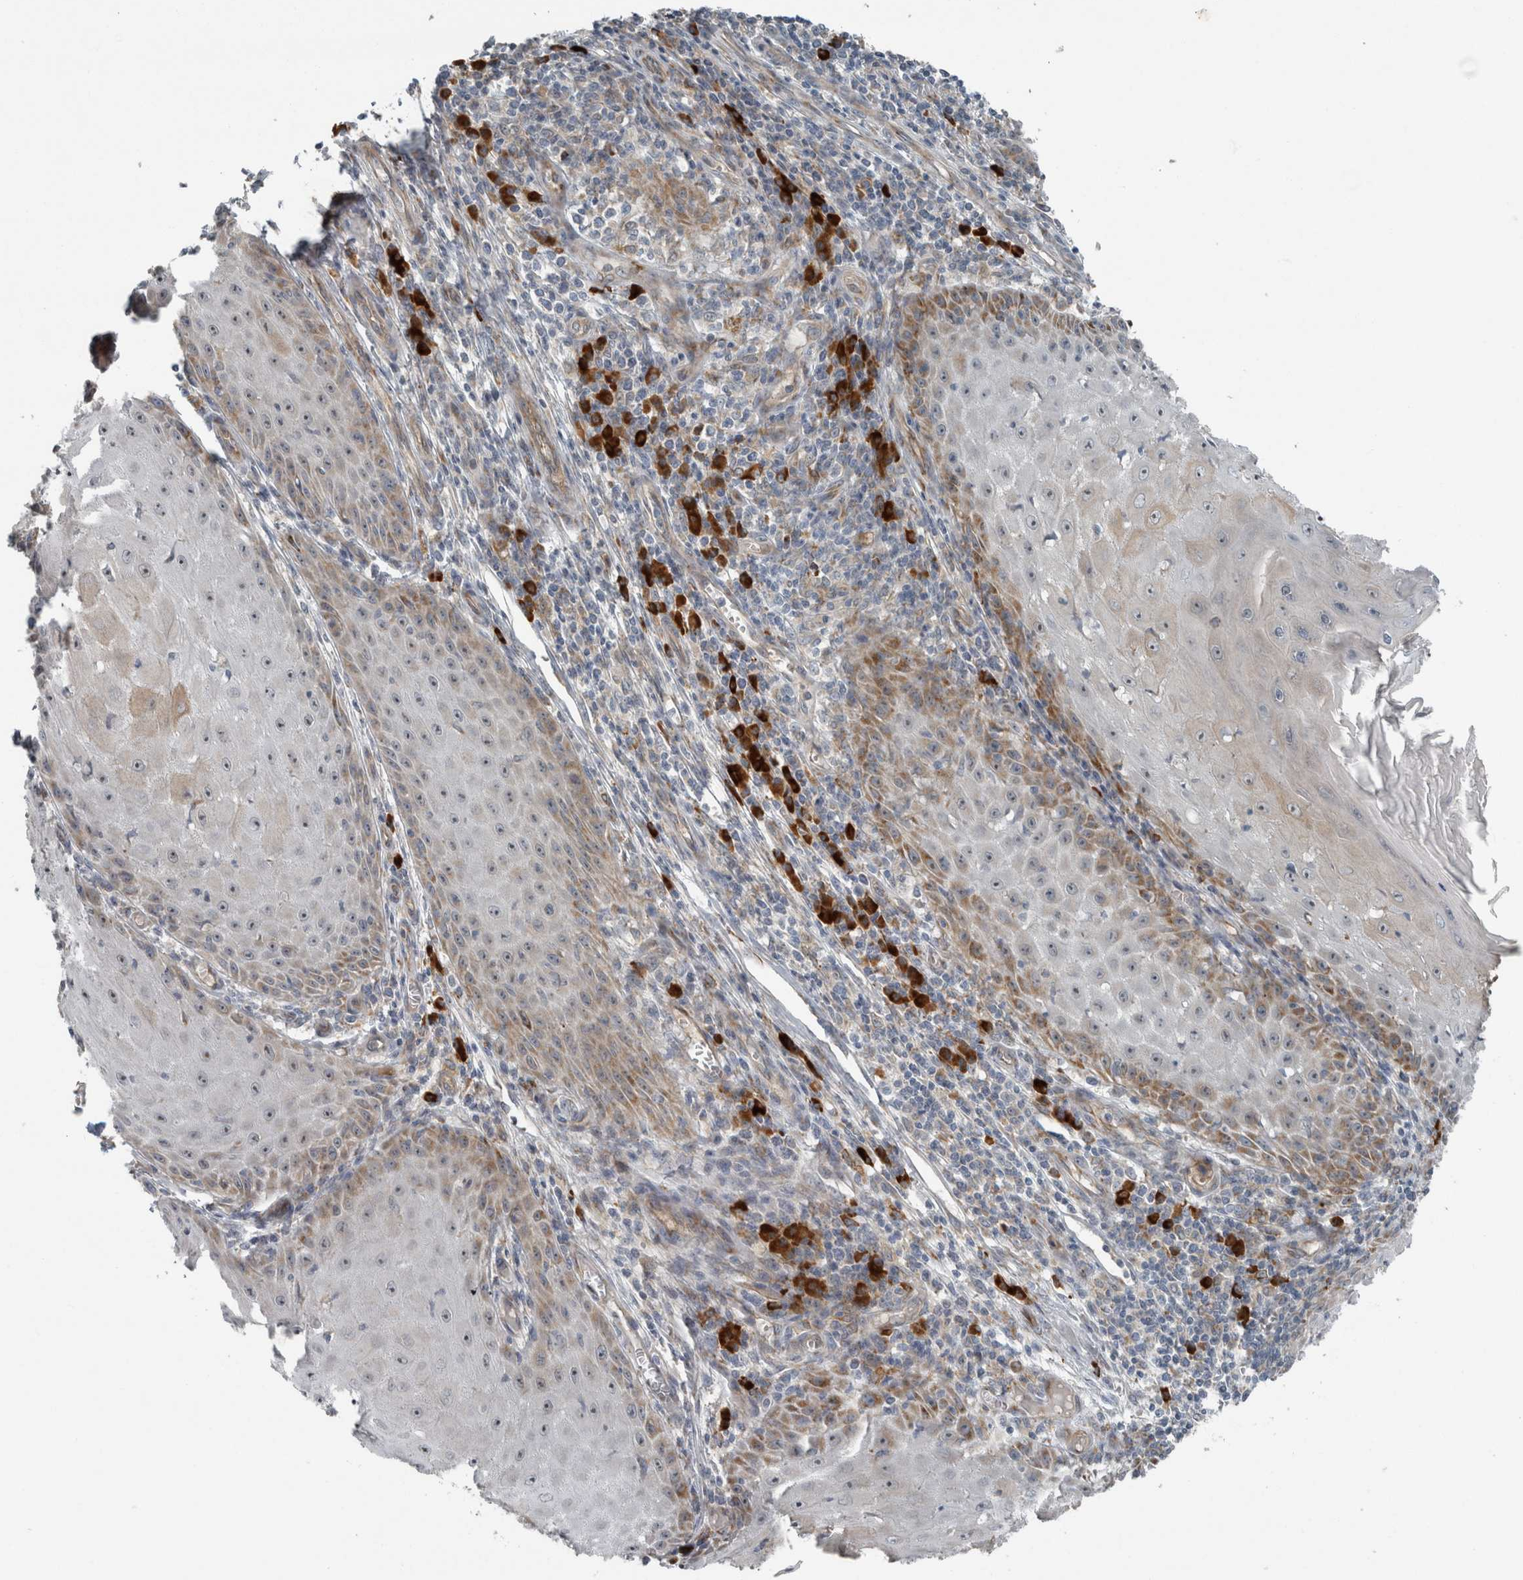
{"staining": {"intensity": "moderate", "quantity": "<25%", "location": "cytoplasmic/membranous"}, "tissue": "skin cancer", "cell_type": "Tumor cells", "image_type": "cancer", "snomed": [{"axis": "morphology", "description": "Squamous cell carcinoma, NOS"}, {"axis": "topography", "description": "Skin"}], "caption": "Skin cancer (squamous cell carcinoma) was stained to show a protein in brown. There is low levels of moderate cytoplasmic/membranous staining in approximately <25% of tumor cells.", "gene": "USP25", "patient": {"sex": "female", "age": 73}}